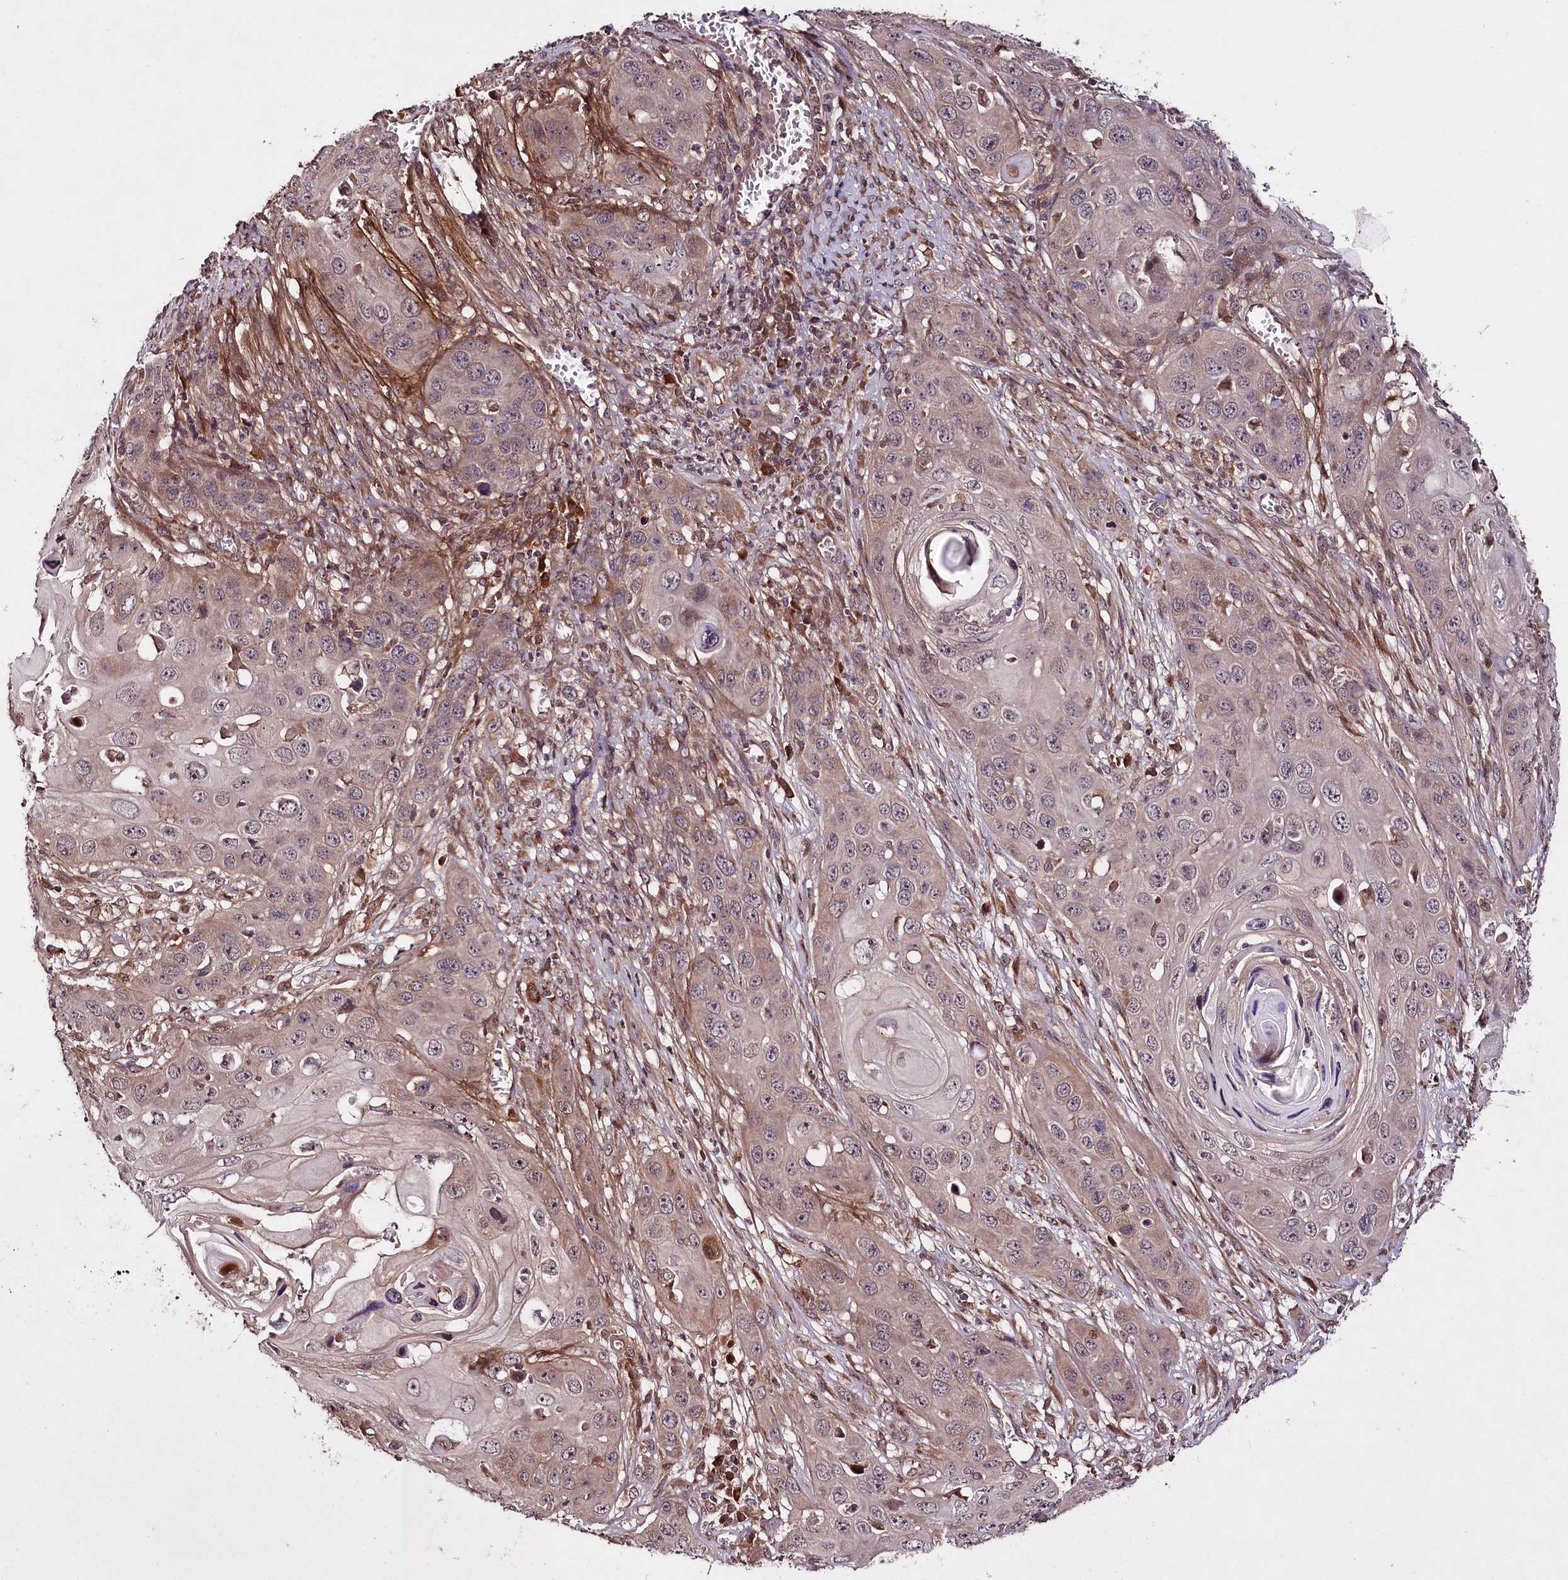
{"staining": {"intensity": "weak", "quantity": "<25%", "location": "cytoplasmic/membranous"}, "tissue": "skin cancer", "cell_type": "Tumor cells", "image_type": "cancer", "snomed": [{"axis": "morphology", "description": "Squamous cell carcinoma, NOS"}, {"axis": "topography", "description": "Skin"}], "caption": "This is a histopathology image of immunohistochemistry staining of skin cancer, which shows no staining in tumor cells.", "gene": "TNPO3", "patient": {"sex": "male", "age": 55}}